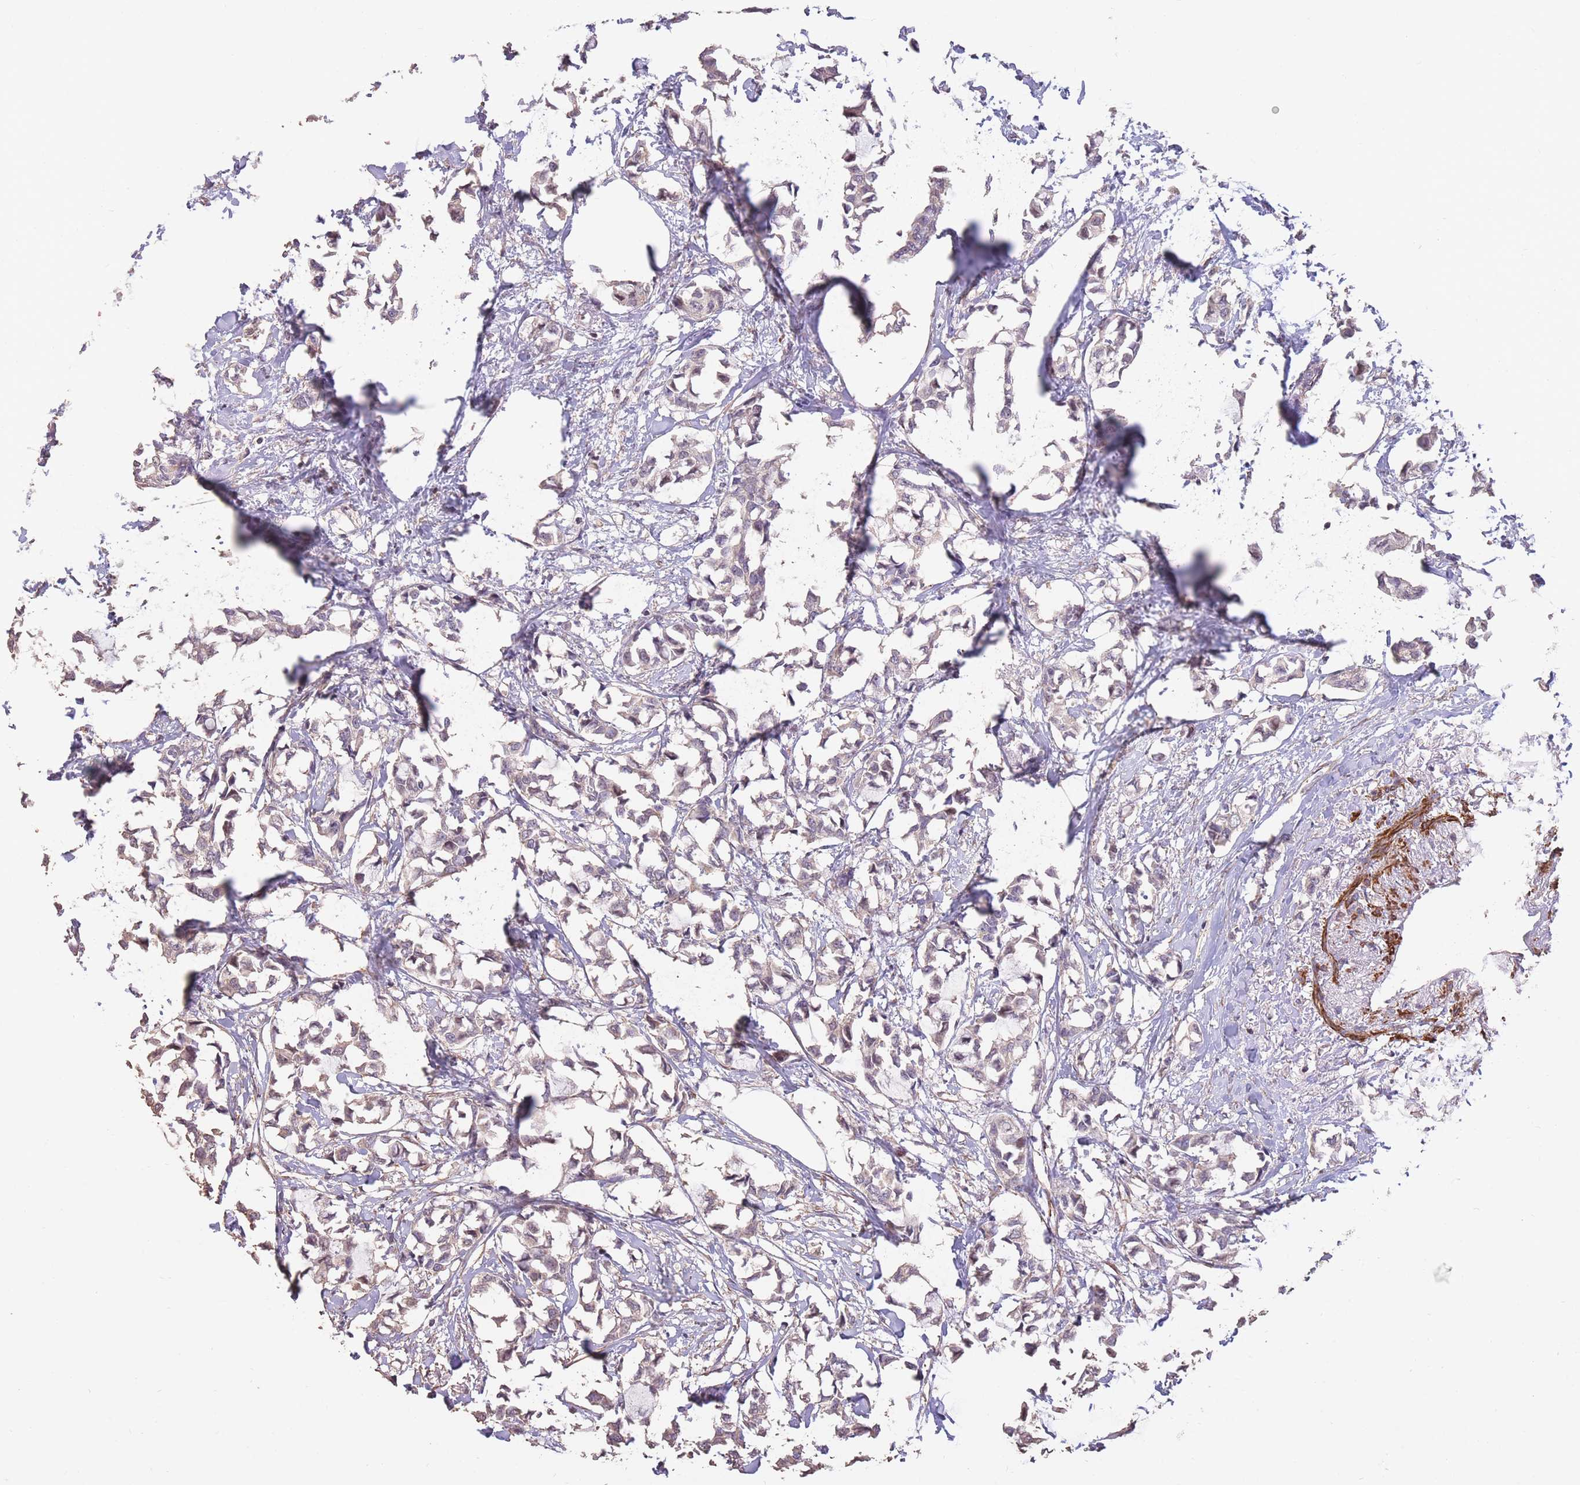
{"staining": {"intensity": "weak", "quantity": "<25%", "location": "cytoplasmic/membranous"}, "tissue": "breast cancer", "cell_type": "Tumor cells", "image_type": "cancer", "snomed": [{"axis": "morphology", "description": "Duct carcinoma"}, {"axis": "topography", "description": "Breast"}], "caption": "Immunohistochemical staining of invasive ductal carcinoma (breast) shows no significant staining in tumor cells.", "gene": "NLRC4", "patient": {"sex": "female", "age": 73}}